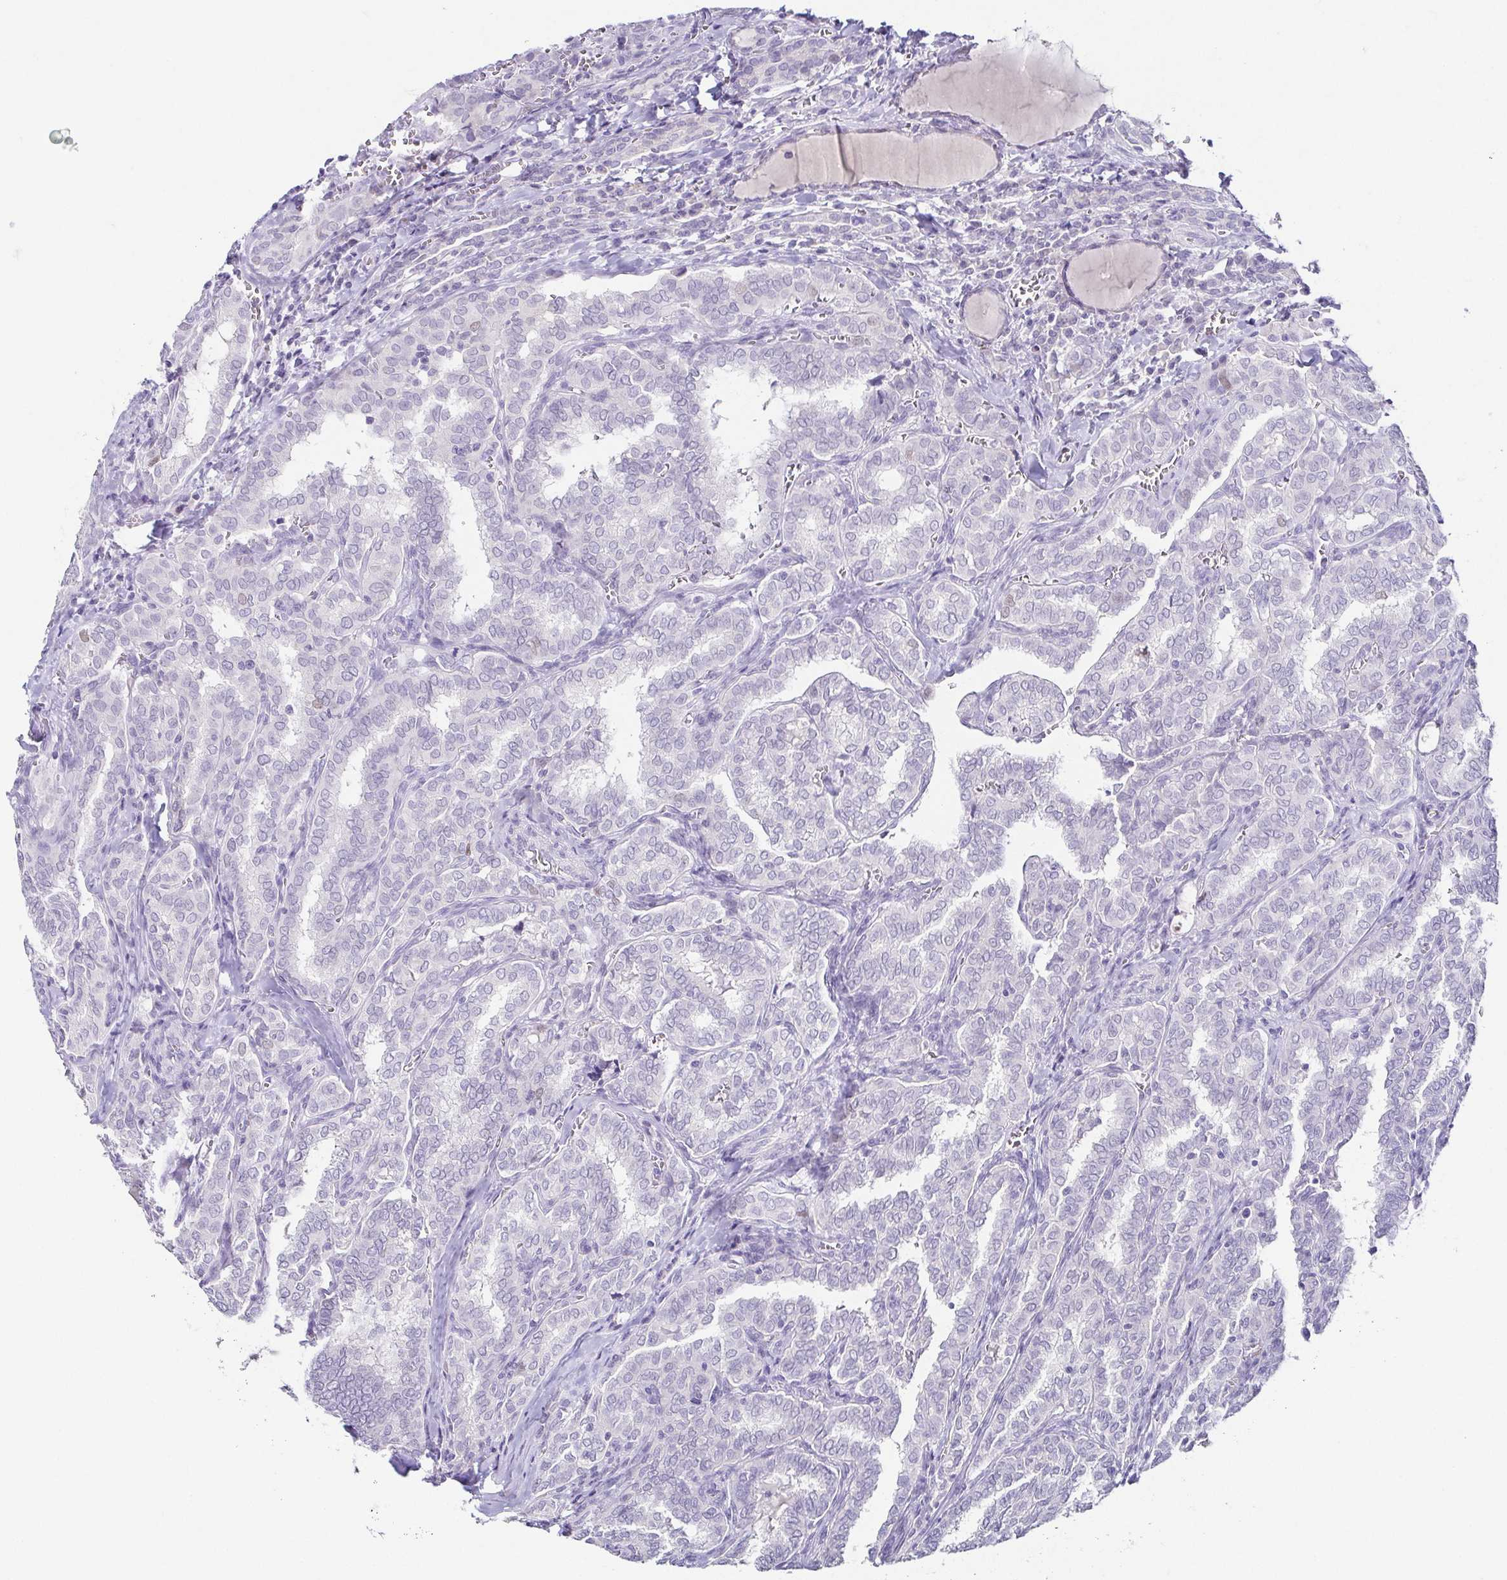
{"staining": {"intensity": "negative", "quantity": "none", "location": "none"}, "tissue": "thyroid cancer", "cell_type": "Tumor cells", "image_type": "cancer", "snomed": [{"axis": "morphology", "description": "Papillary adenocarcinoma, NOS"}, {"axis": "topography", "description": "Thyroid gland"}], "caption": "IHC of thyroid cancer (papillary adenocarcinoma) exhibits no expression in tumor cells.", "gene": "TP73", "patient": {"sex": "female", "age": 30}}